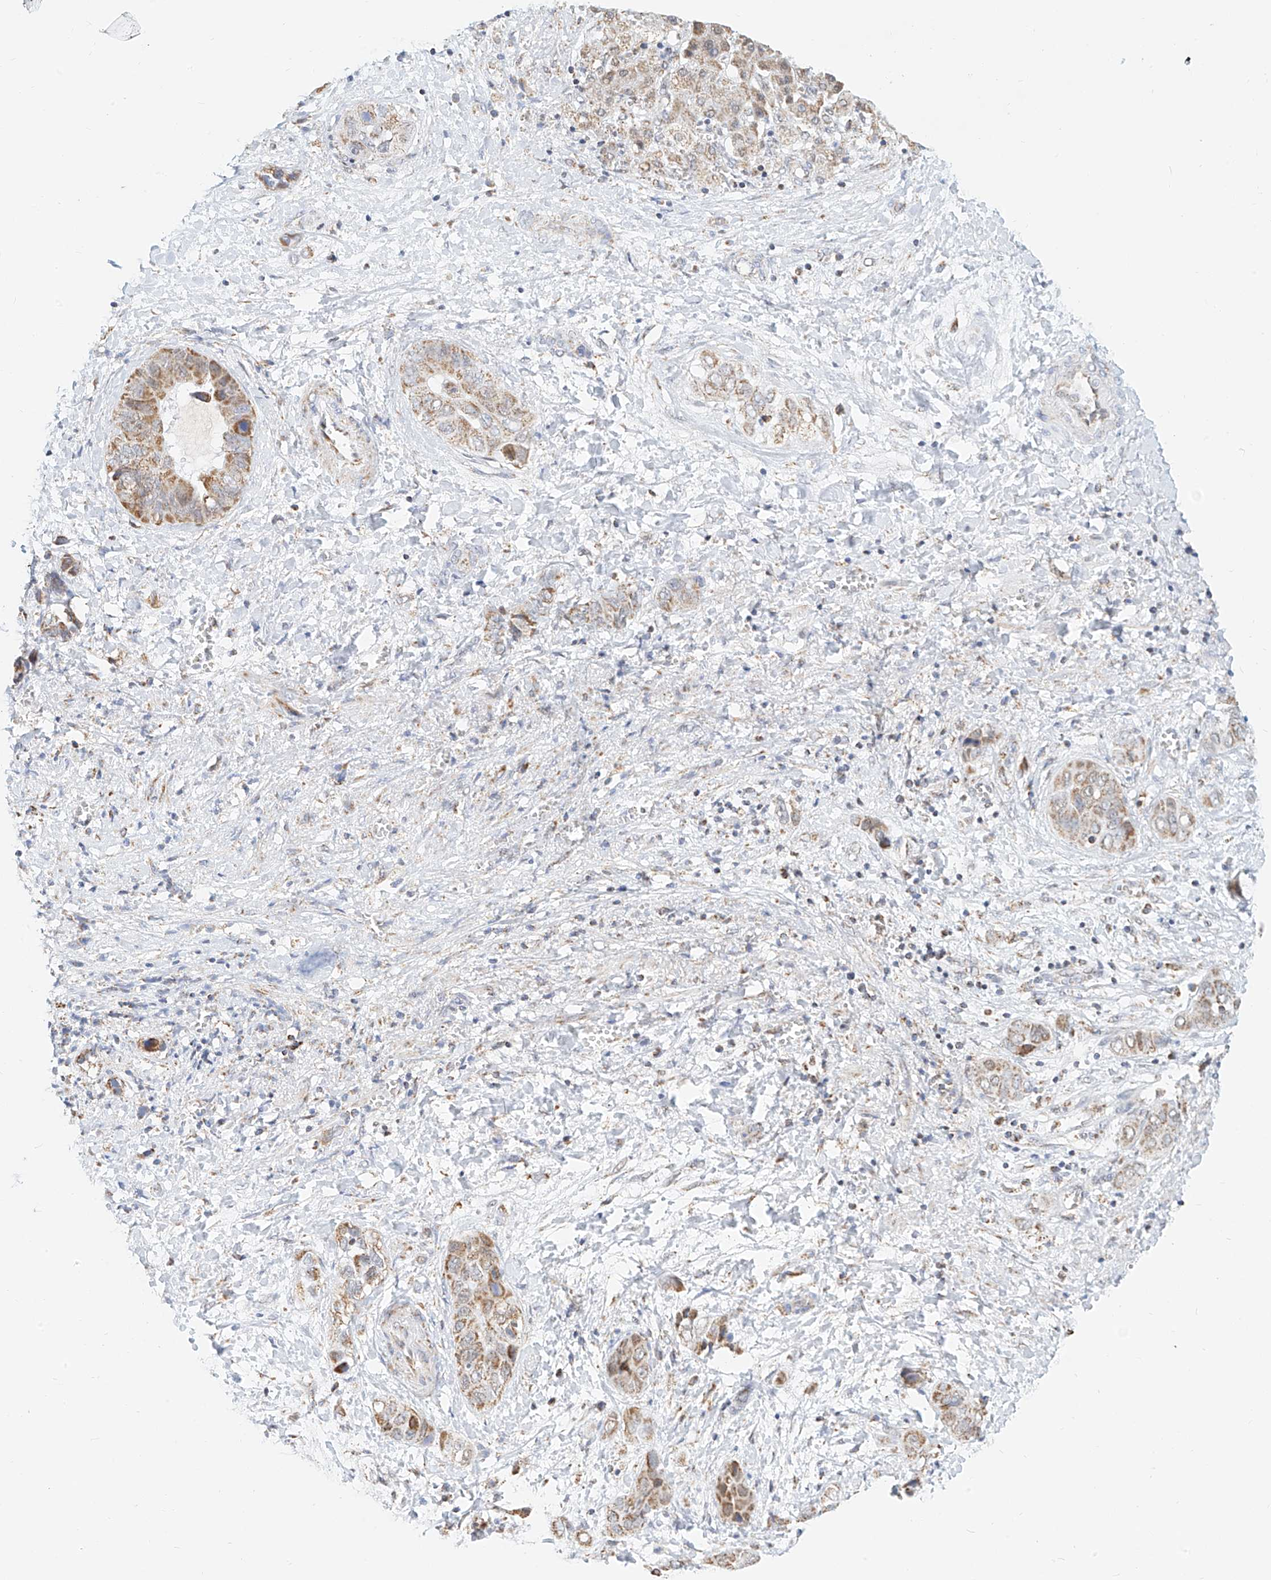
{"staining": {"intensity": "moderate", "quantity": ">75%", "location": "cytoplasmic/membranous"}, "tissue": "liver cancer", "cell_type": "Tumor cells", "image_type": "cancer", "snomed": [{"axis": "morphology", "description": "Cholangiocarcinoma"}, {"axis": "topography", "description": "Liver"}], "caption": "Brown immunohistochemical staining in human liver cancer (cholangiocarcinoma) displays moderate cytoplasmic/membranous staining in about >75% of tumor cells.", "gene": "NALCN", "patient": {"sex": "female", "age": 52}}